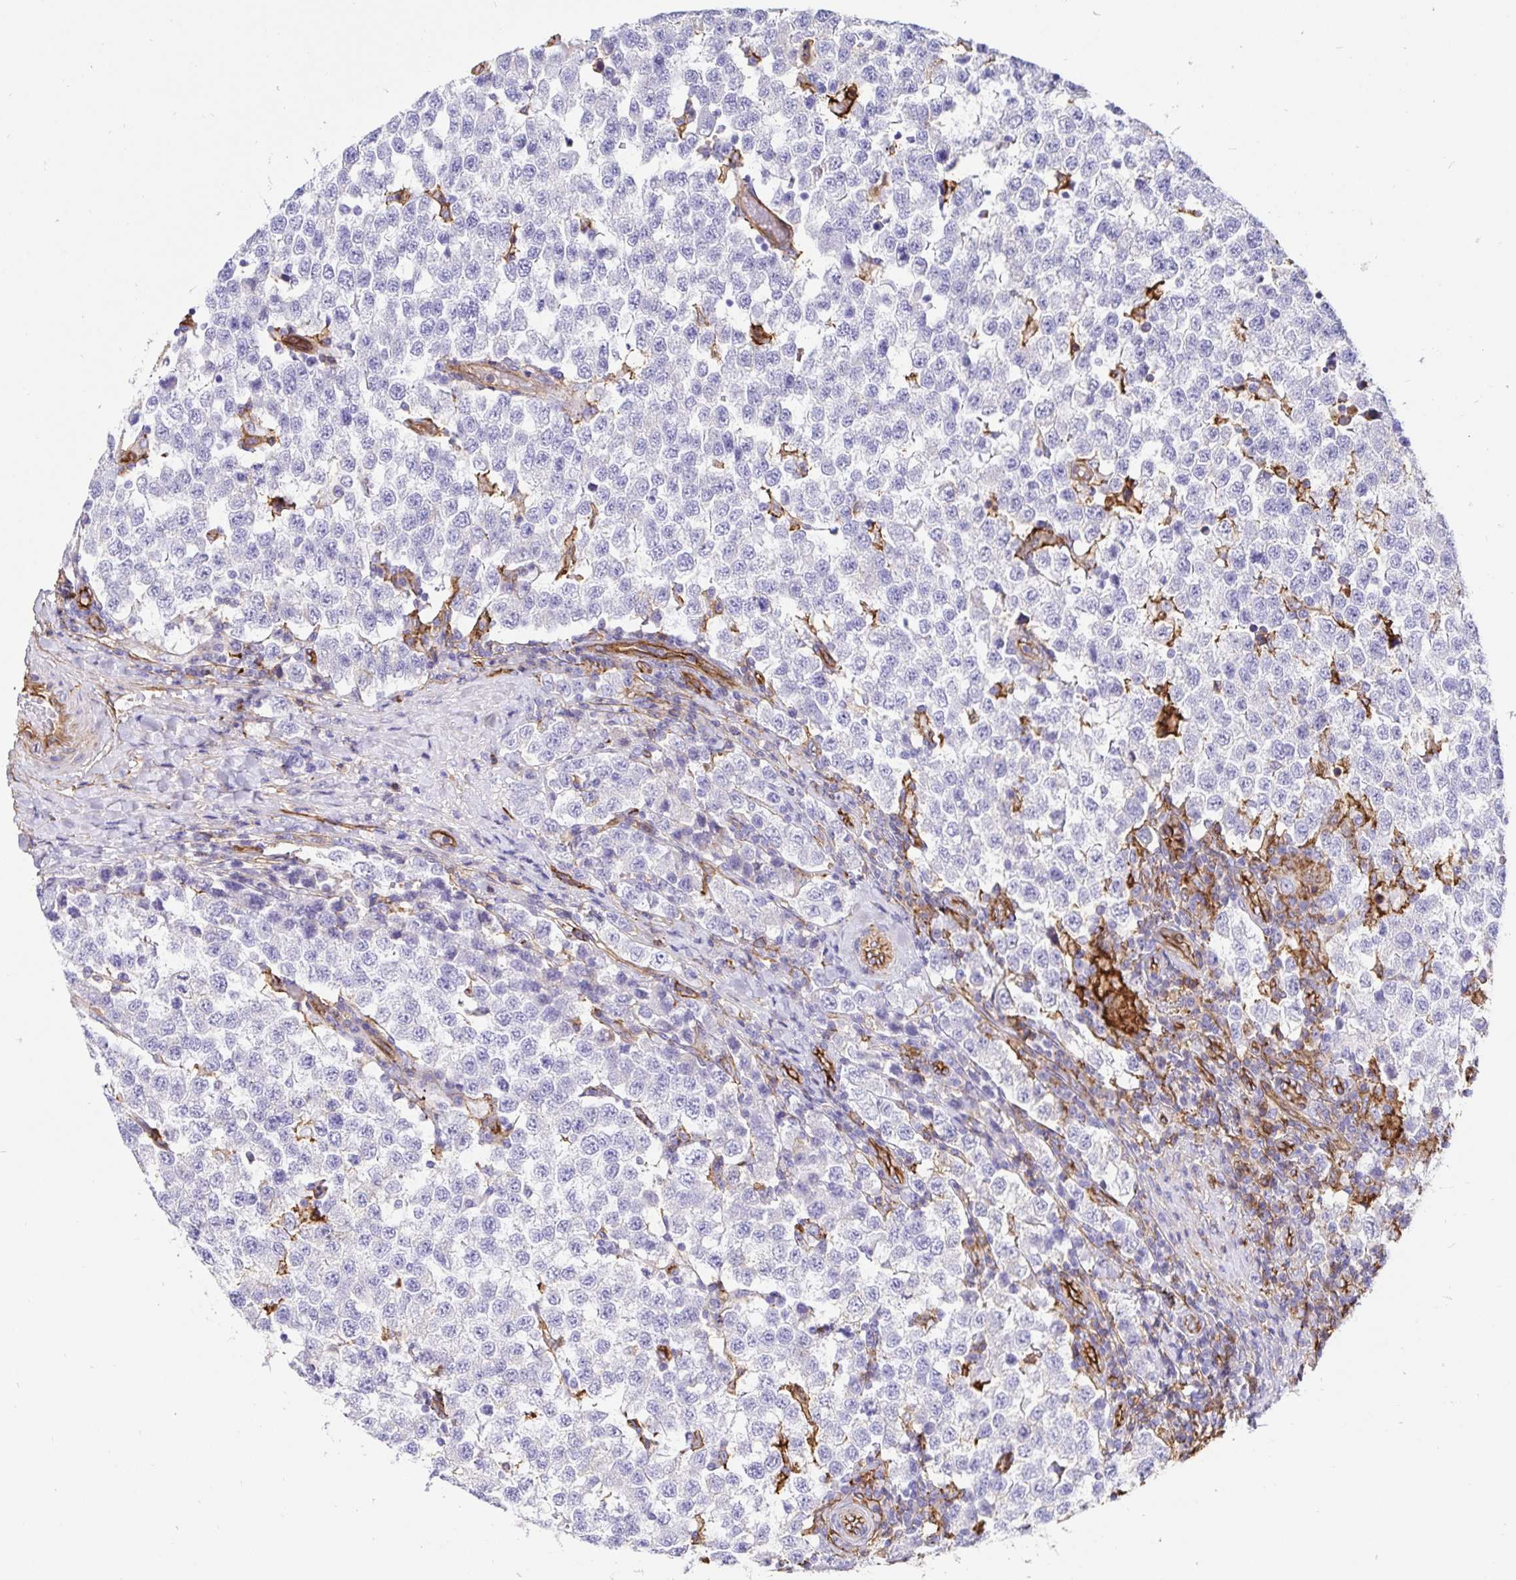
{"staining": {"intensity": "negative", "quantity": "none", "location": "none"}, "tissue": "testis cancer", "cell_type": "Tumor cells", "image_type": "cancer", "snomed": [{"axis": "morphology", "description": "Seminoma, NOS"}, {"axis": "topography", "description": "Testis"}], "caption": "Testis seminoma stained for a protein using IHC demonstrates no positivity tumor cells.", "gene": "ANXA2", "patient": {"sex": "male", "age": 34}}